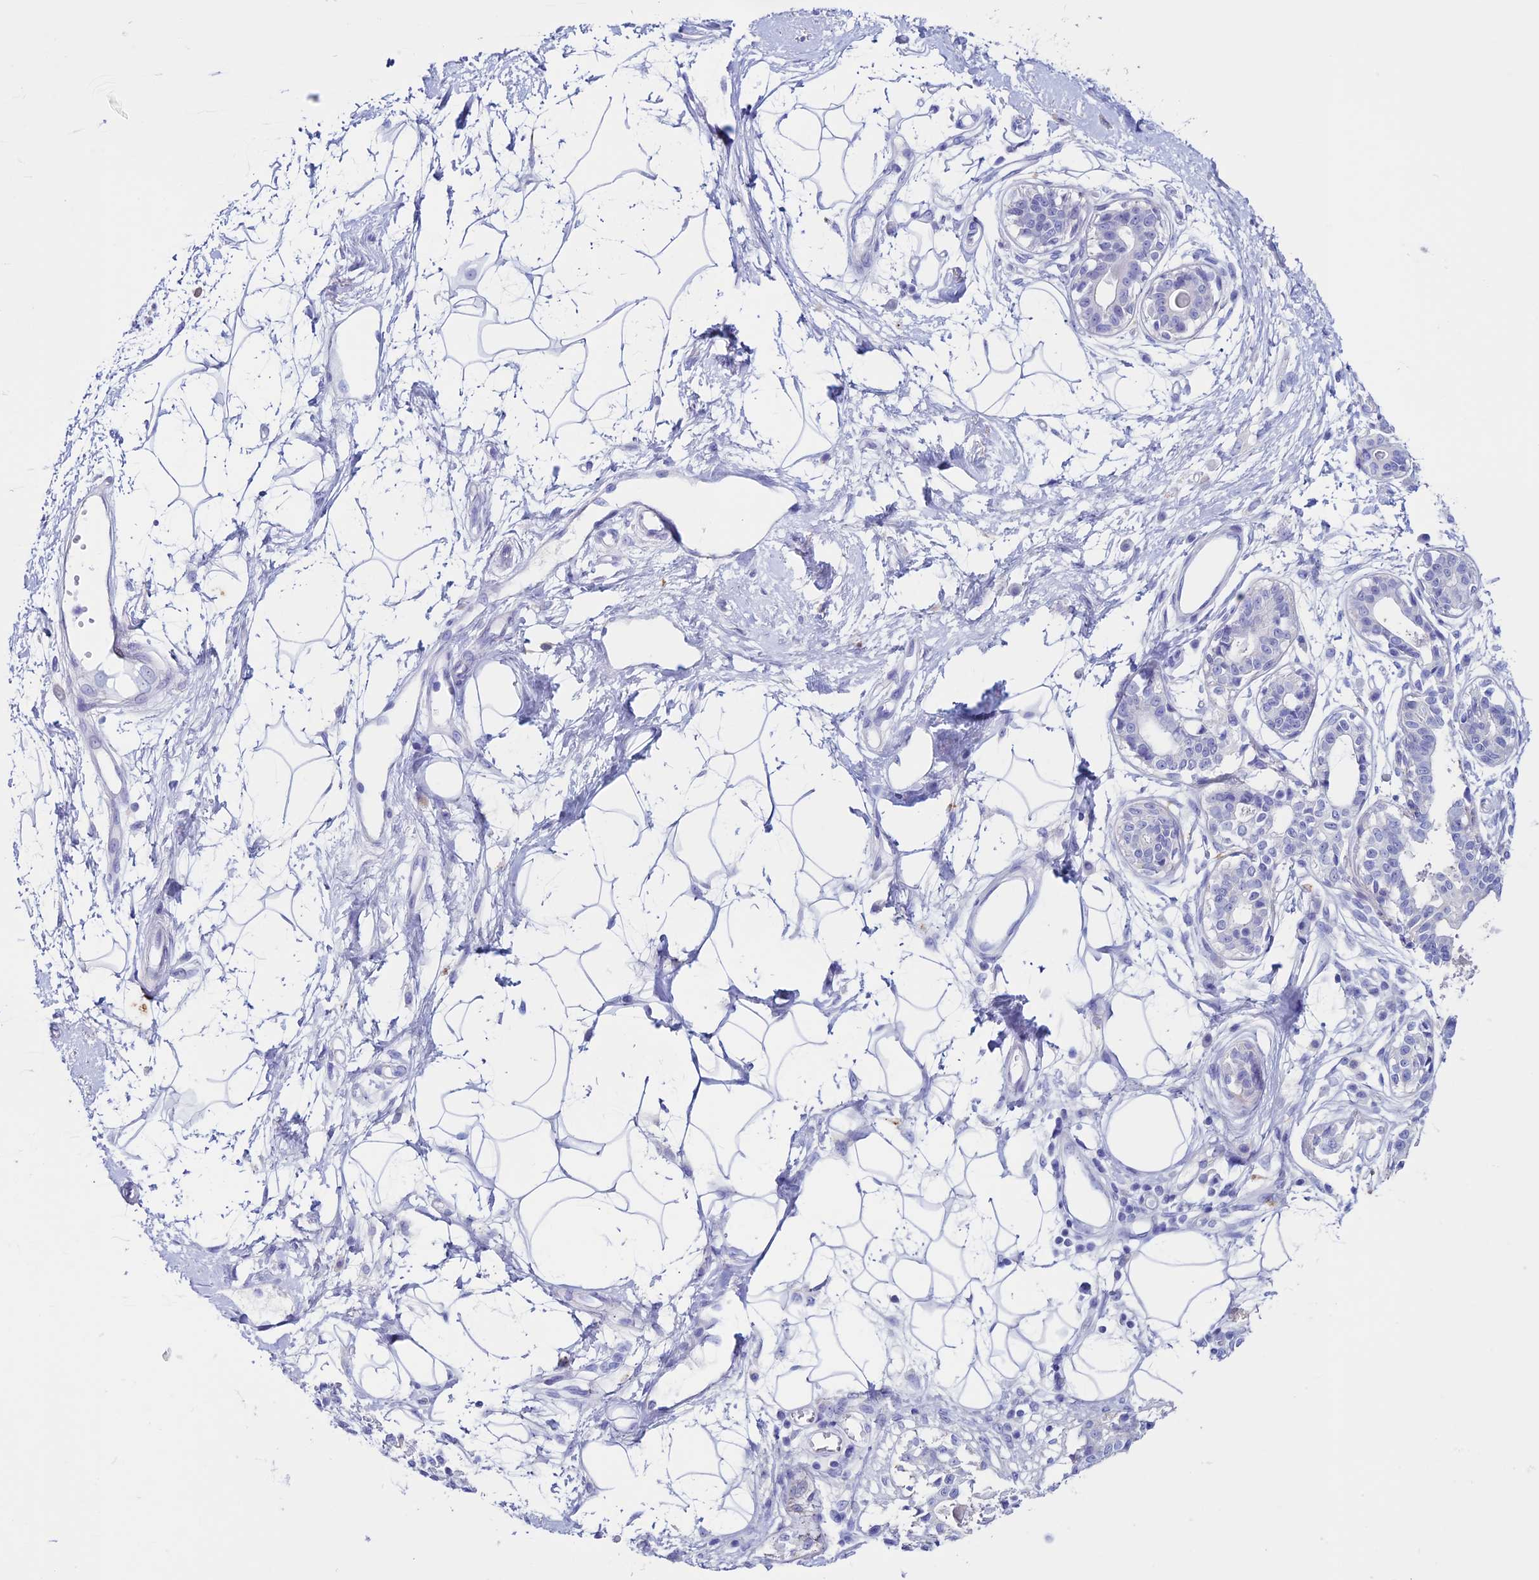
{"staining": {"intensity": "negative", "quantity": "none", "location": "none"}, "tissue": "breast", "cell_type": "Adipocytes", "image_type": "normal", "snomed": [{"axis": "morphology", "description": "Normal tissue, NOS"}, {"axis": "topography", "description": "Breast"}], "caption": "A micrograph of breast stained for a protein reveals no brown staining in adipocytes. (IHC, brightfield microscopy, high magnification).", "gene": "CLEC2L", "patient": {"sex": "female", "age": 45}}